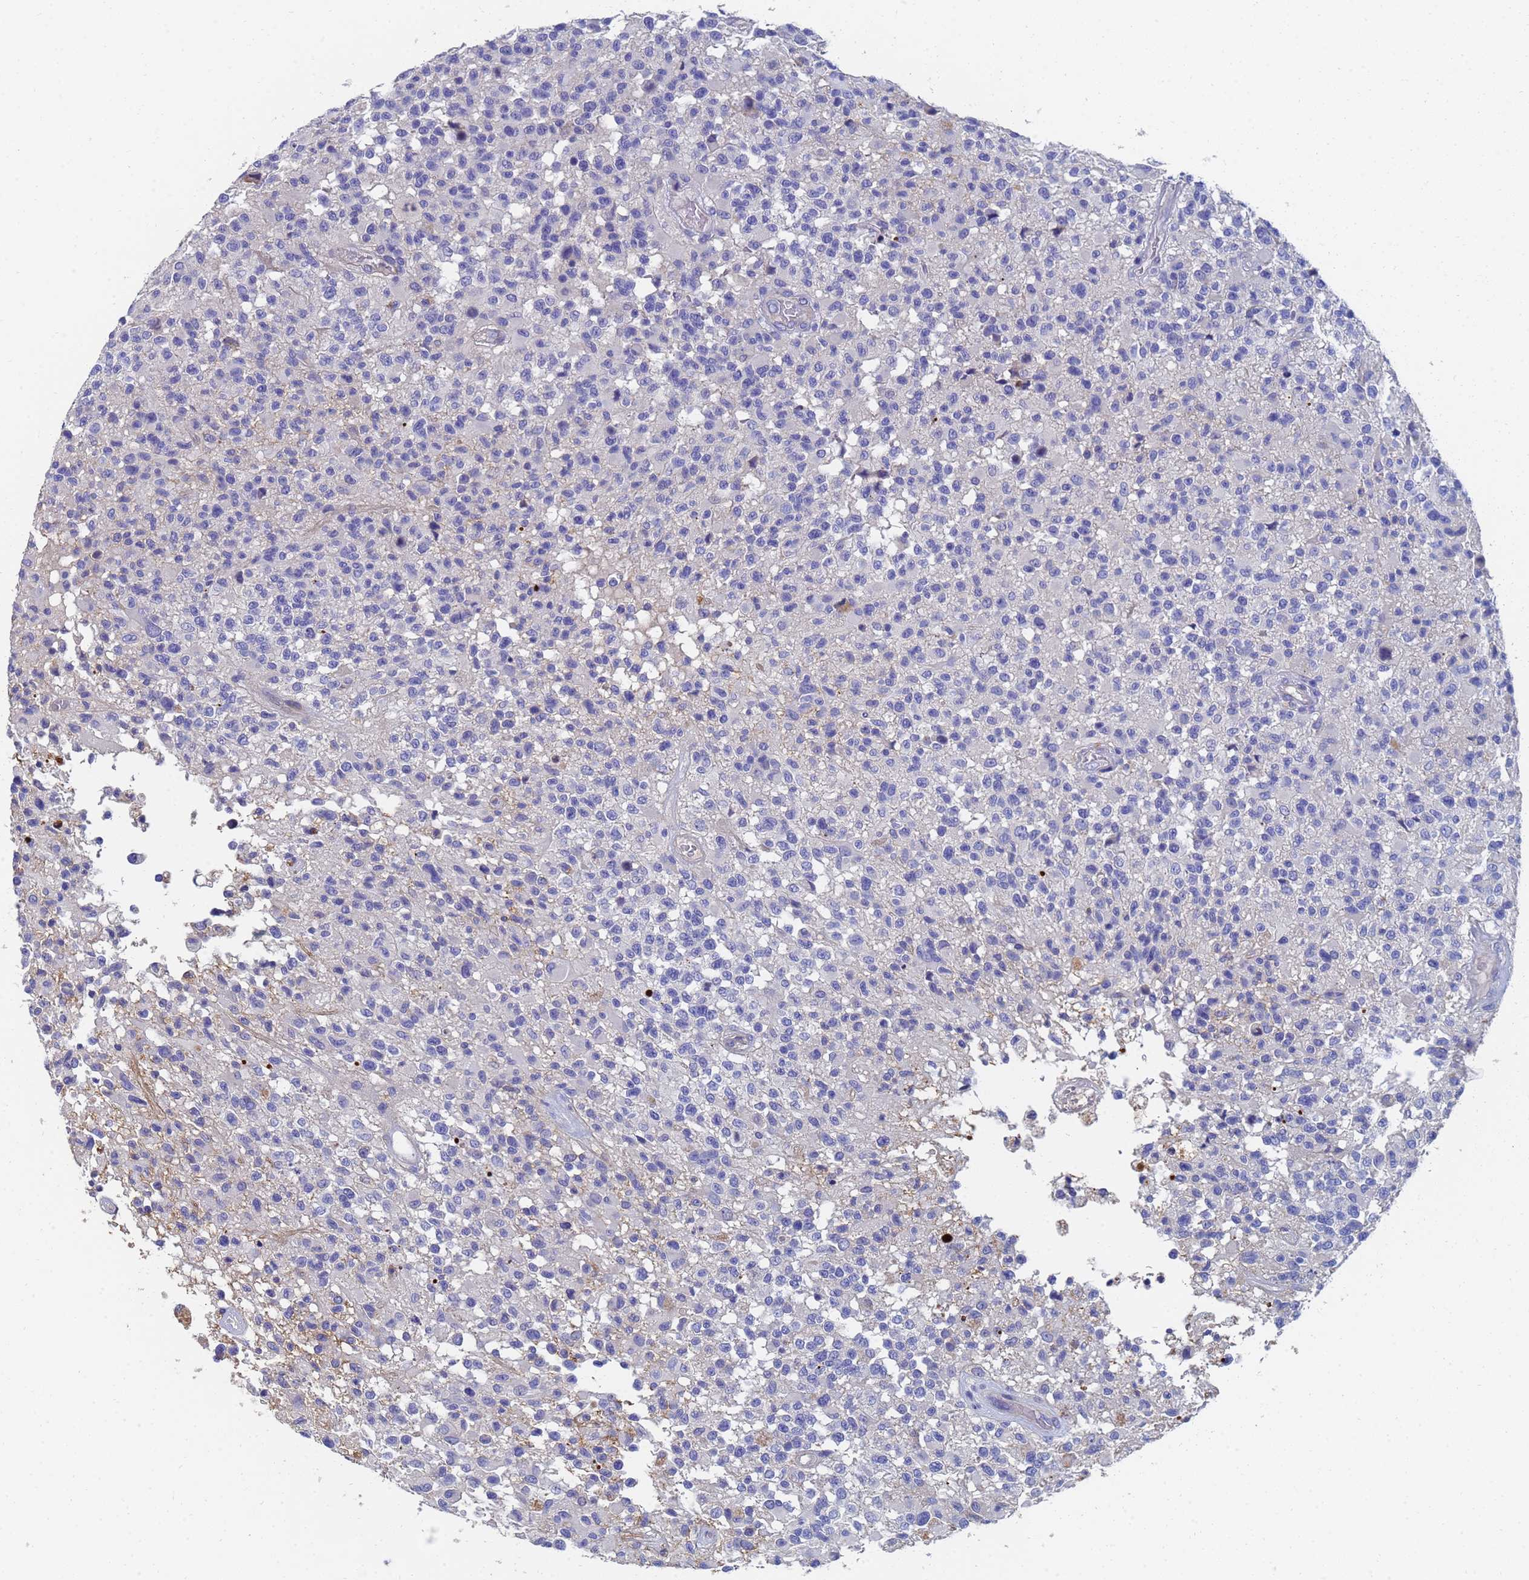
{"staining": {"intensity": "negative", "quantity": "none", "location": "none"}, "tissue": "glioma", "cell_type": "Tumor cells", "image_type": "cancer", "snomed": [{"axis": "morphology", "description": "Glioma, malignant, High grade"}, {"axis": "morphology", "description": "Glioblastoma, NOS"}, {"axis": "topography", "description": "Brain"}], "caption": "Protein analysis of malignant high-grade glioma shows no significant staining in tumor cells. The staining is performed using DAB brown chromogen with nuclei counter-stained in using hematoxylin.", "gene": "LBX2", "patient": {"sex": "male", "age": 60}}